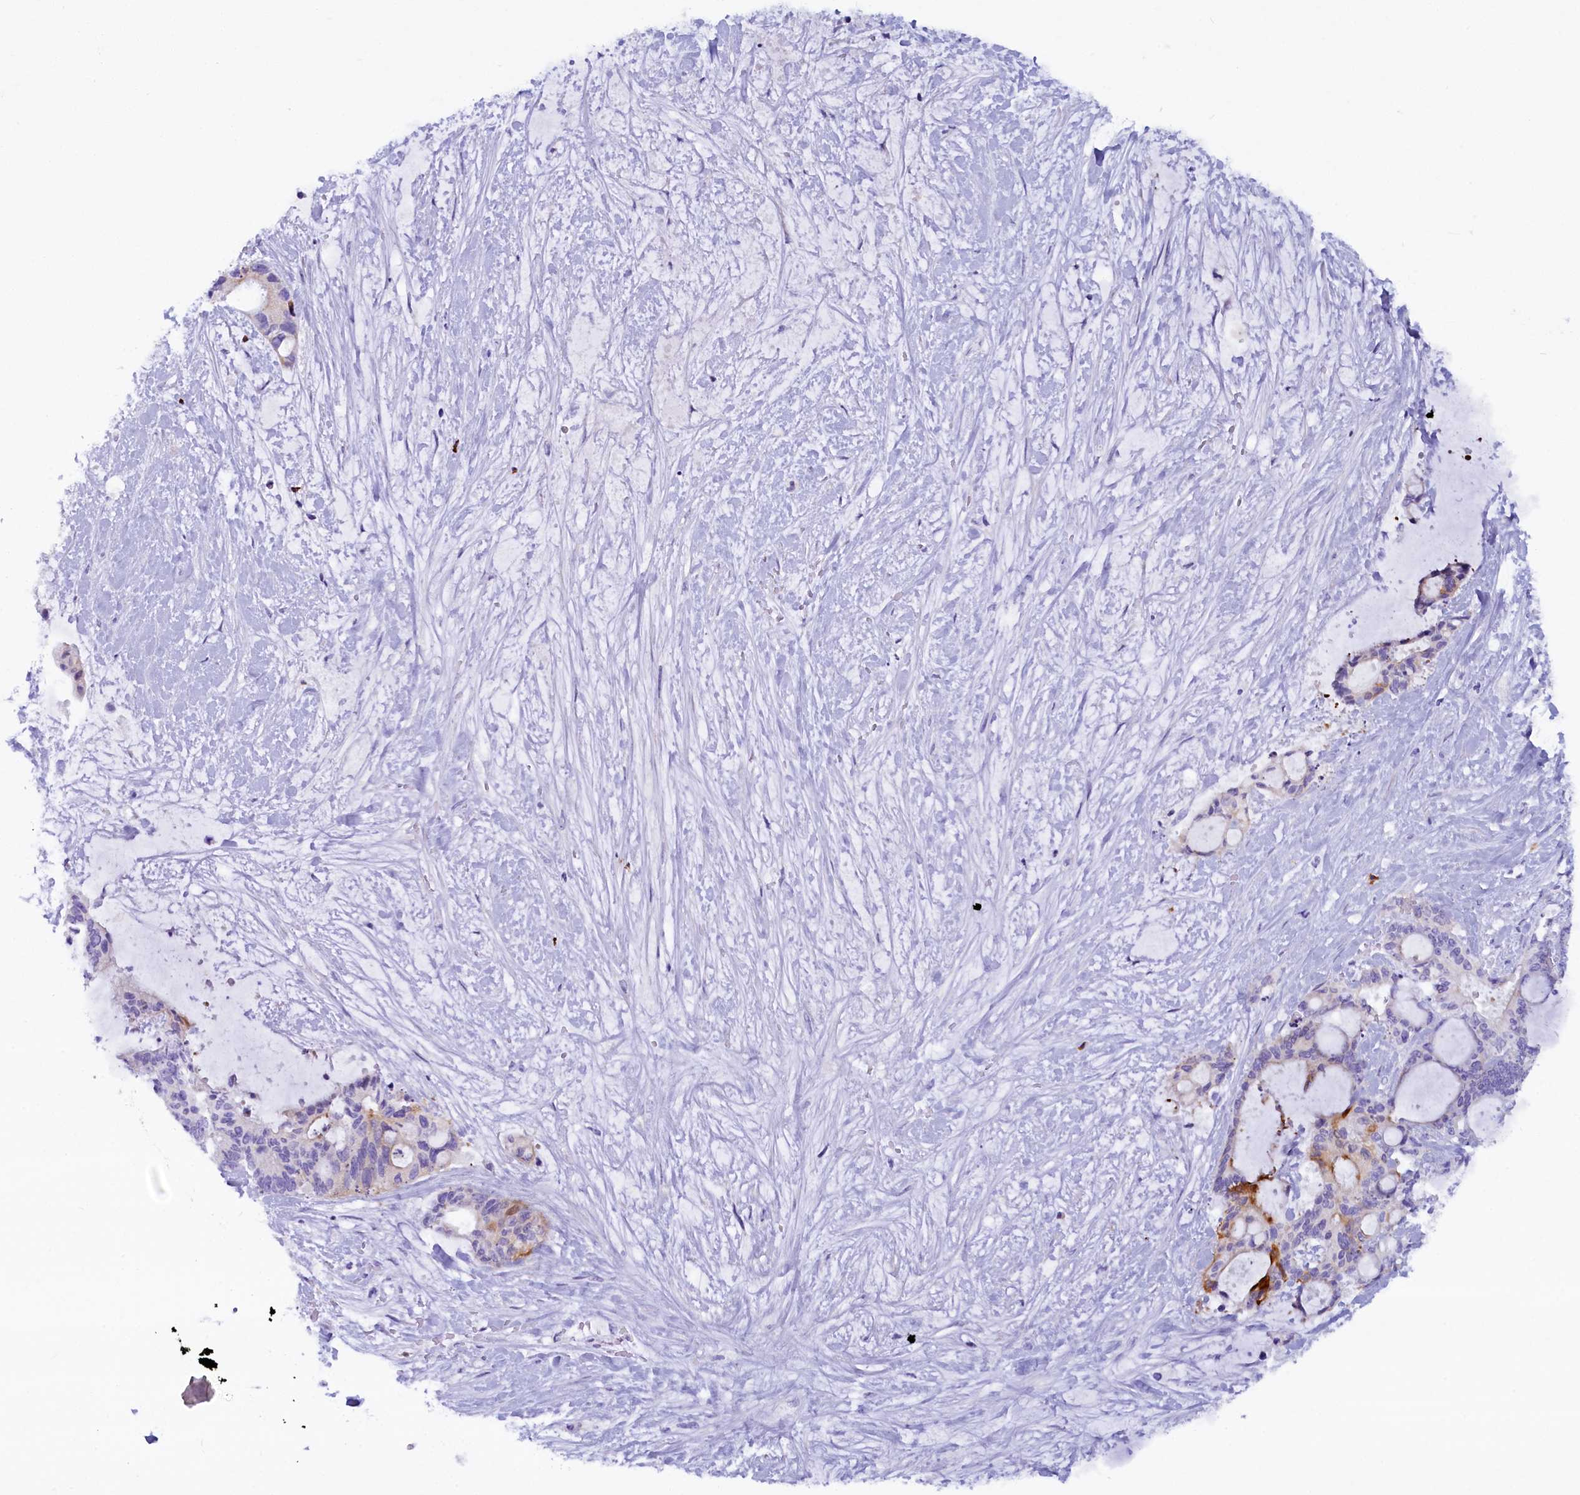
{"staining": {"intensity": "strong", "quantity": "<25%", "location": "cytoplasmic/membranous"}, "tissue": "liver cancer", "cell_type": "Tumor cells", "image_type": "cancer", "snomed": [{"axis": "morphology", "description": "Normal tissue, NOS"}, {"axis": "morphology", "description": "Cholangiocarcinoma"}, {"axis": "topography", "description": "Liver"}, {"axis": "topography", "description": "Peripheral nerve tissue"}], "caption": "Immunohistochemistry (IHC) of human liver cancer (cholangiocarcinoma) shows medium levels of strong cytoplasmic/membranous expression in approximately <25% of tumor cells.", "gene": "RTTN", "patient": {"sex": "female", "age": 73}}